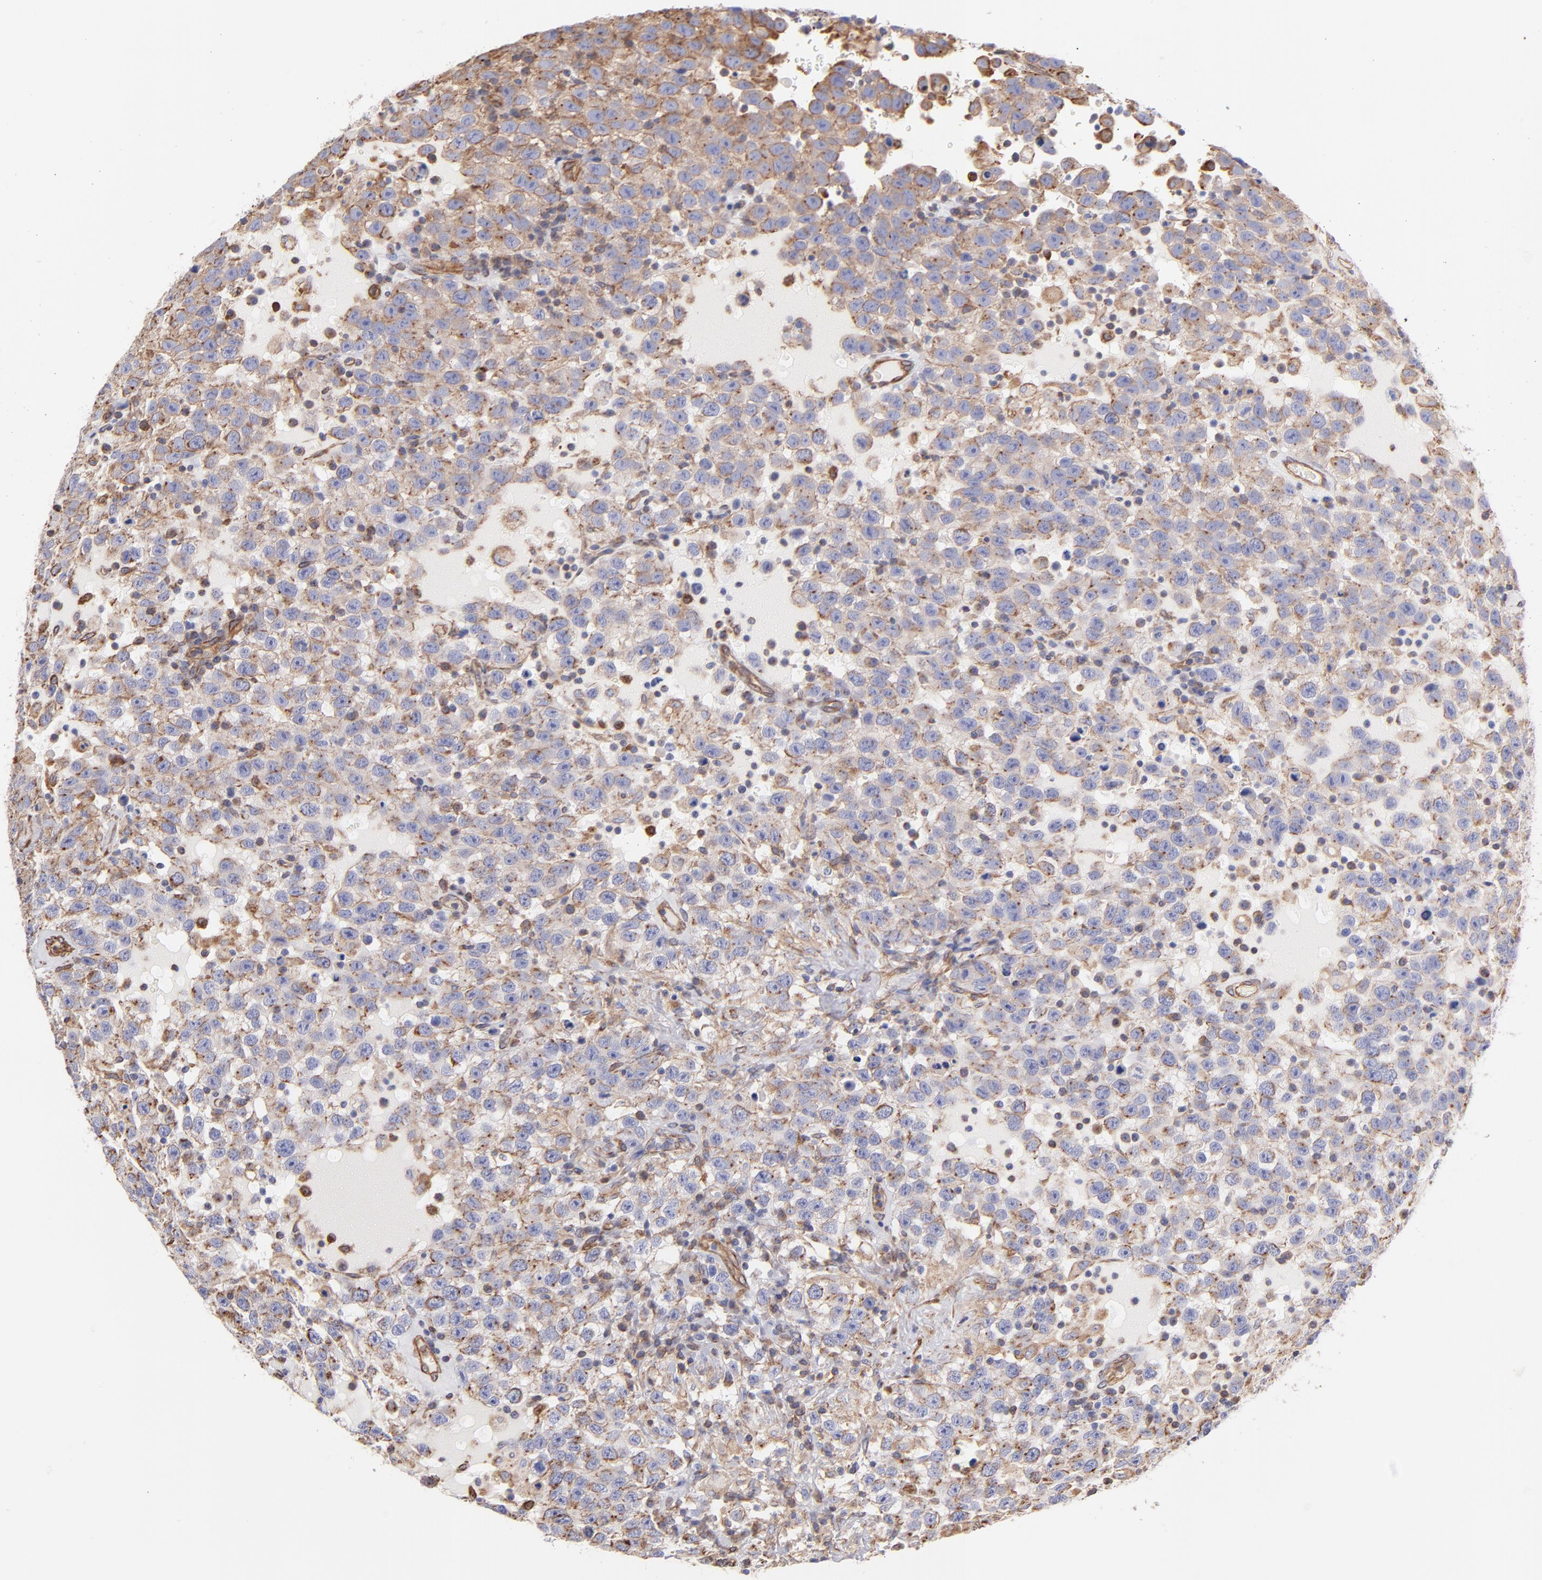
{"staining": {"intensity": "moderate", "quantity": "25%-75%", "location": "cytoplasmic/membranous"}, "tissue": "testis cancer", "cell_type": "Tumor cells", "image_type": "cancer", "snomed": [{"axis": "morphology", "description": "Seminoma, NOS"}, {"axis": "topography", "description": "Testis"}], "caption": "IHC image of neoplastic tissue: seminoma (testis) stained using immunohistochemistry demonstrates medium levels of moderate protein expression localized specifically in the cytoplasmic/membranous of tumor cells, appearing as a cytoplasmic/membranous brown color.", "gene": "PLEC", "patient": {"sex": "male", "age": 41}}